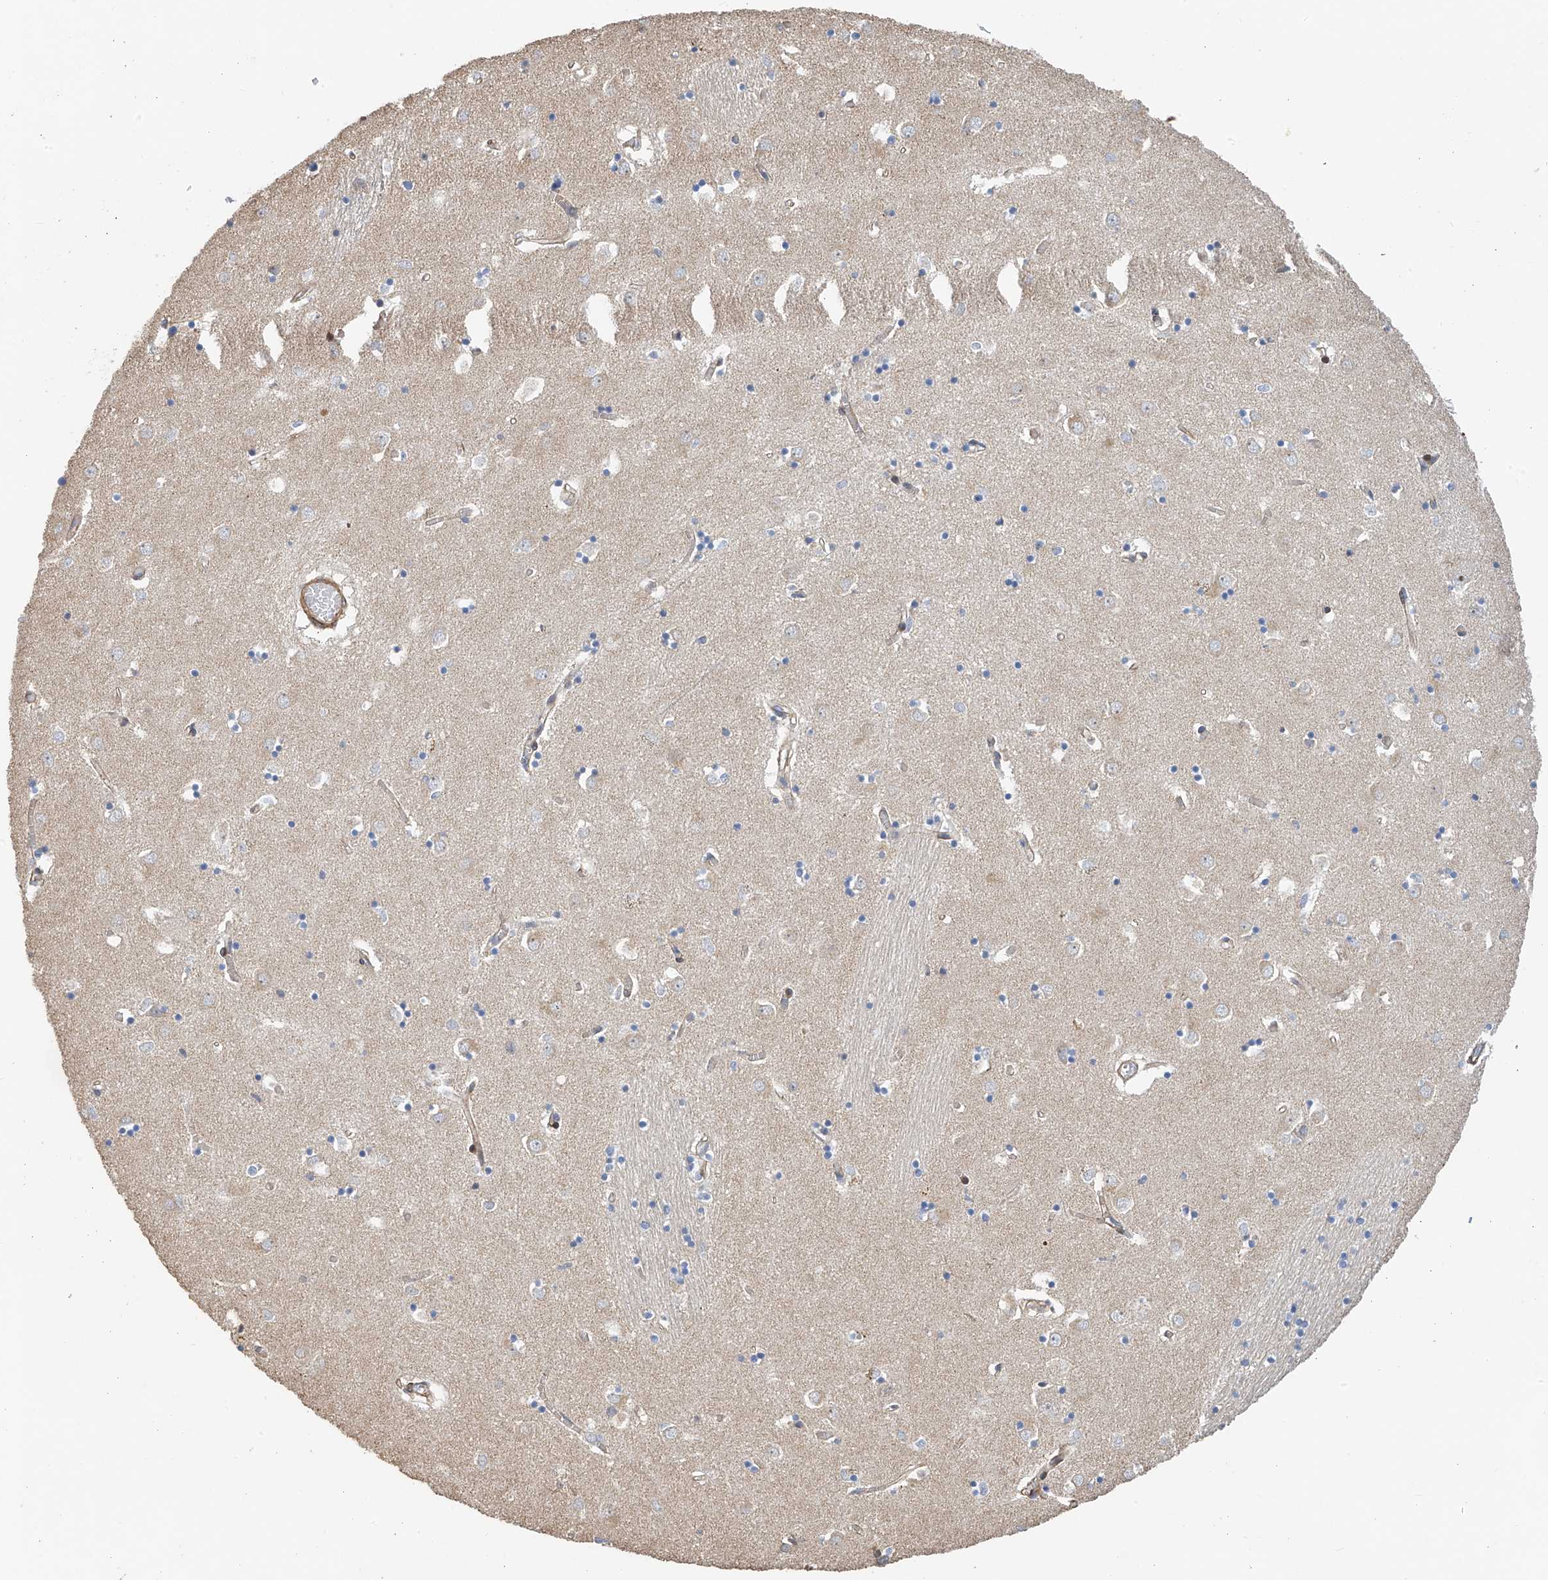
{"staining": {"intensity": "negative", "quantity": "none", "location": "none"}, "tissue": "caudate", "cell_type": "Glial cells", "image_type": "normal", "snomed": [{"axis": "morphology", "description": "Normal tissue, NOS"}, {"axis": "topography", "description": "Lateral ventricle wall"}], "caption": "A high-resolution photomicrograph shows immunohistochemistry staining of unremarkable caudate, which exhibits no significant positivity in glial cells.", "gene": "SLC43A3", "patient": {"sex": "male", "age": 70}}